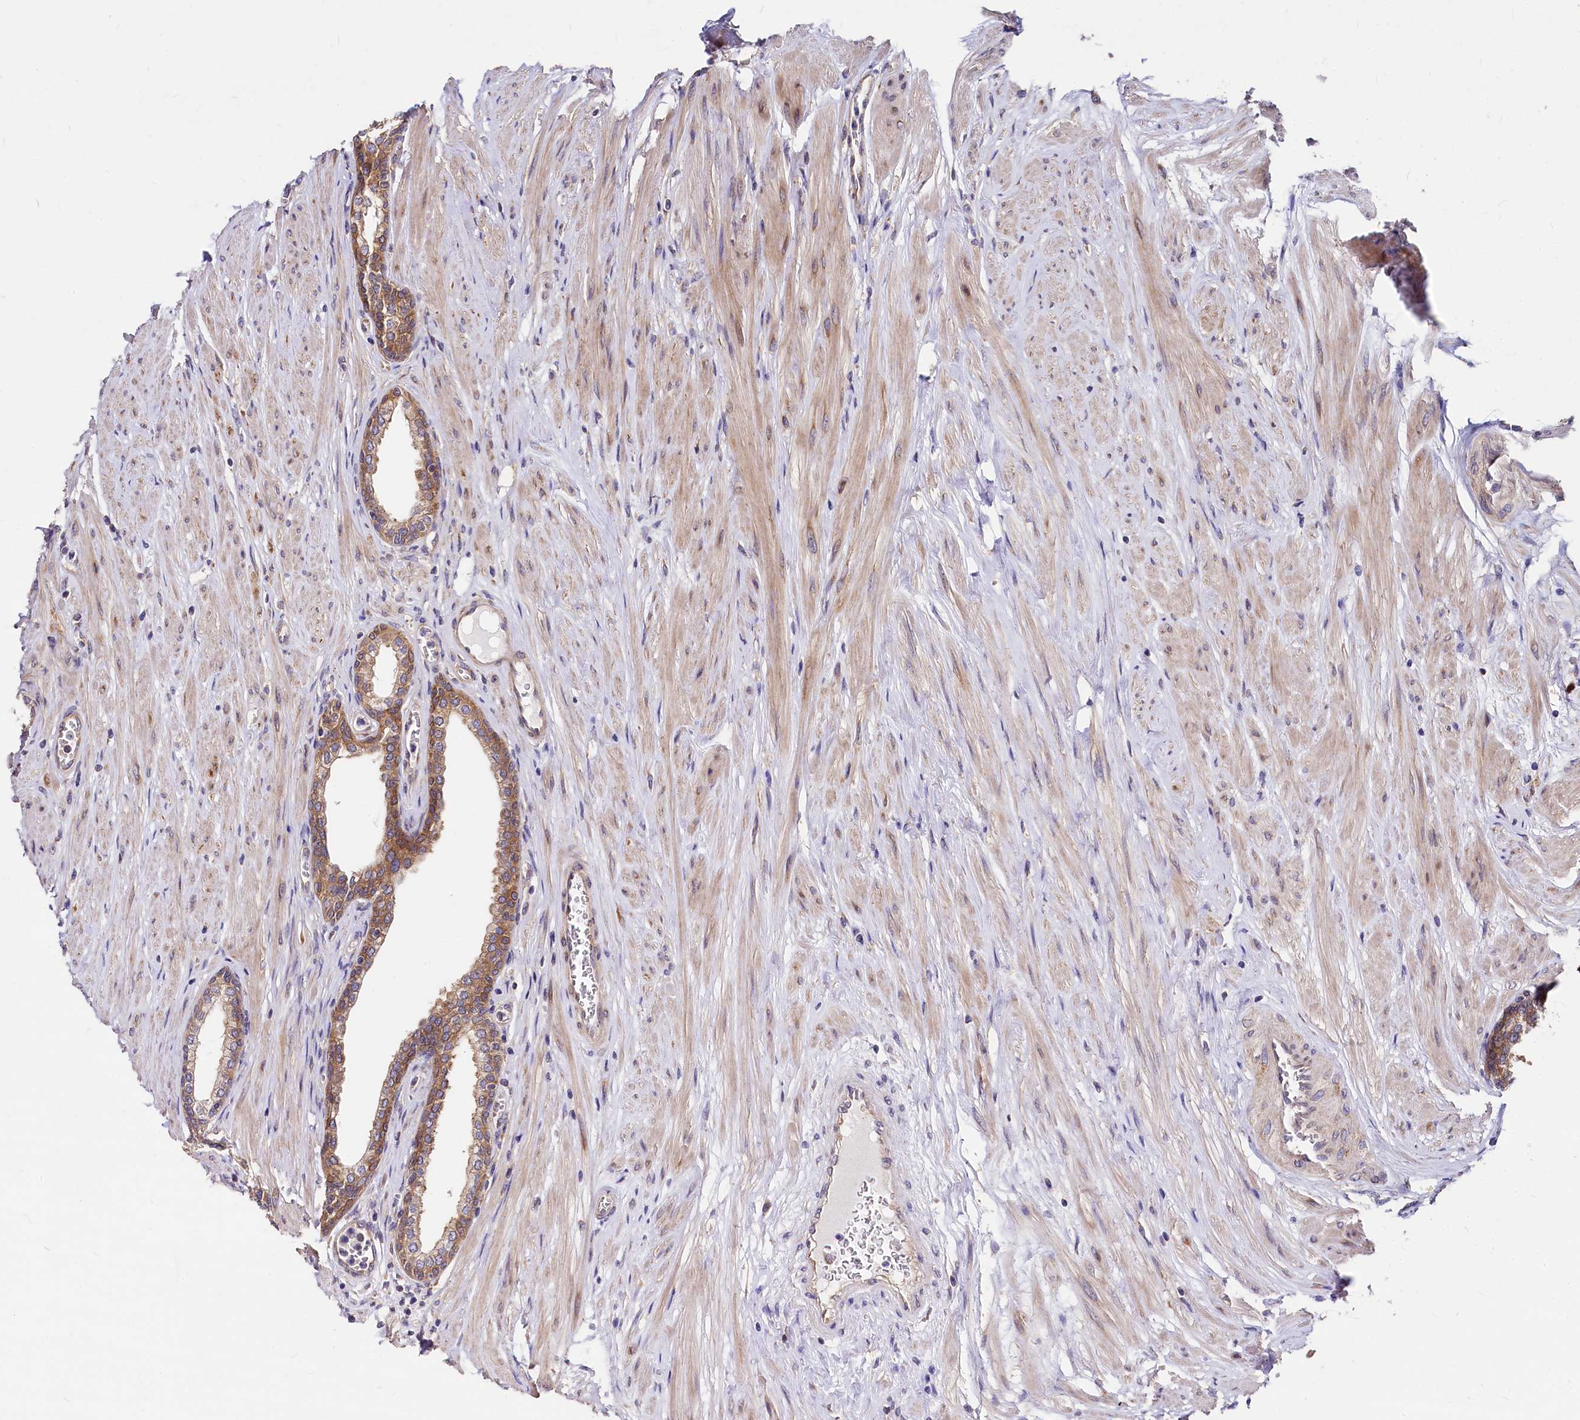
{"staining": {"intensity": "strong", "quantity": ">75%", "location": "cytoplasmic/membranous"}, "tissue": "prostate", "cell_type": "Glandular cells", "image_type": "normal", "snomed": [{"axis": "morphology", "description": "Normal tissue, NOS"}, {"axis": "morphology", "description": "Urothelial carcinoma, Low grade"}, {"axis": "topography", "description": "Urinary bladder"}, {"axis": "topography", "description": "Prostate"}], "caption": "Immunohistochemistry of normal human prostate shows high levels of strong cytoplasmic/membranous staining in approximately >75% of glandular cells. The staining was performed using DAB, with brown indicating positive protein expression. Nuclei are stained blue with hematoxylin.", "gene": "EIF2B2", "patient": {"sex": "male", "age": 60}}